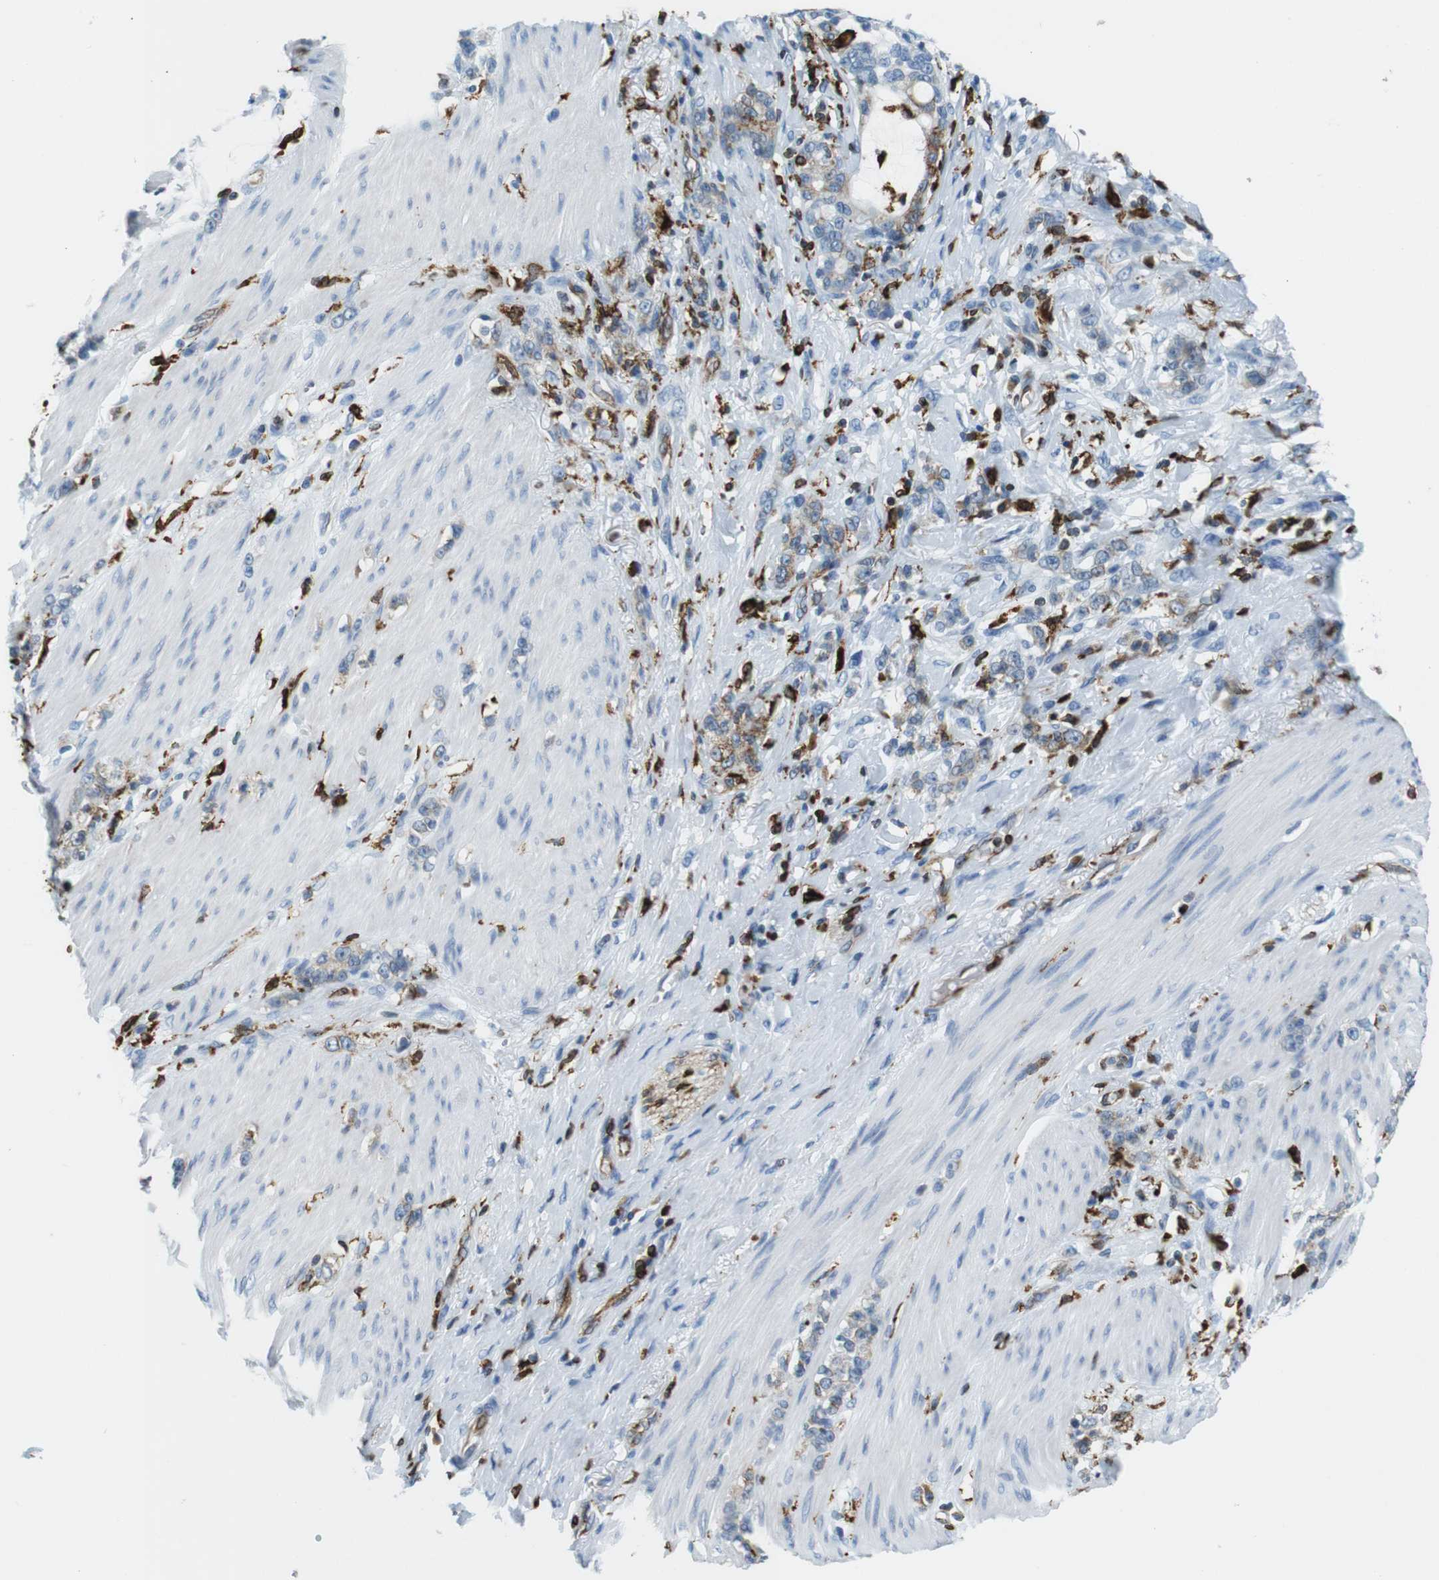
{"staining": {"intensity": "weak", "quantity": "25%-75%", "location": "cytoplasmic/membranous"}, "tissue": "stomach cancer", "cell_type": "Tumor cells", "image_type": "cancer", "snomed": [{"axis": "morphology", "description": "Adenocarcinoma, NOS"}, {"axis": "topography", "description": "Stomach, lower"}], "caption": "IHC micrograph of neoplastic tissue: human stomach cancer (adenocarcinoma) stained using immunohistochemistry shows low levels of weak protein expression localized specifically in the cytoplasmic/membranous of tumor cells, appearing as a cytoplasmic/membranous brown color.", "gene": "CIITA", "patient": {"sex": "male", "age": 88}}